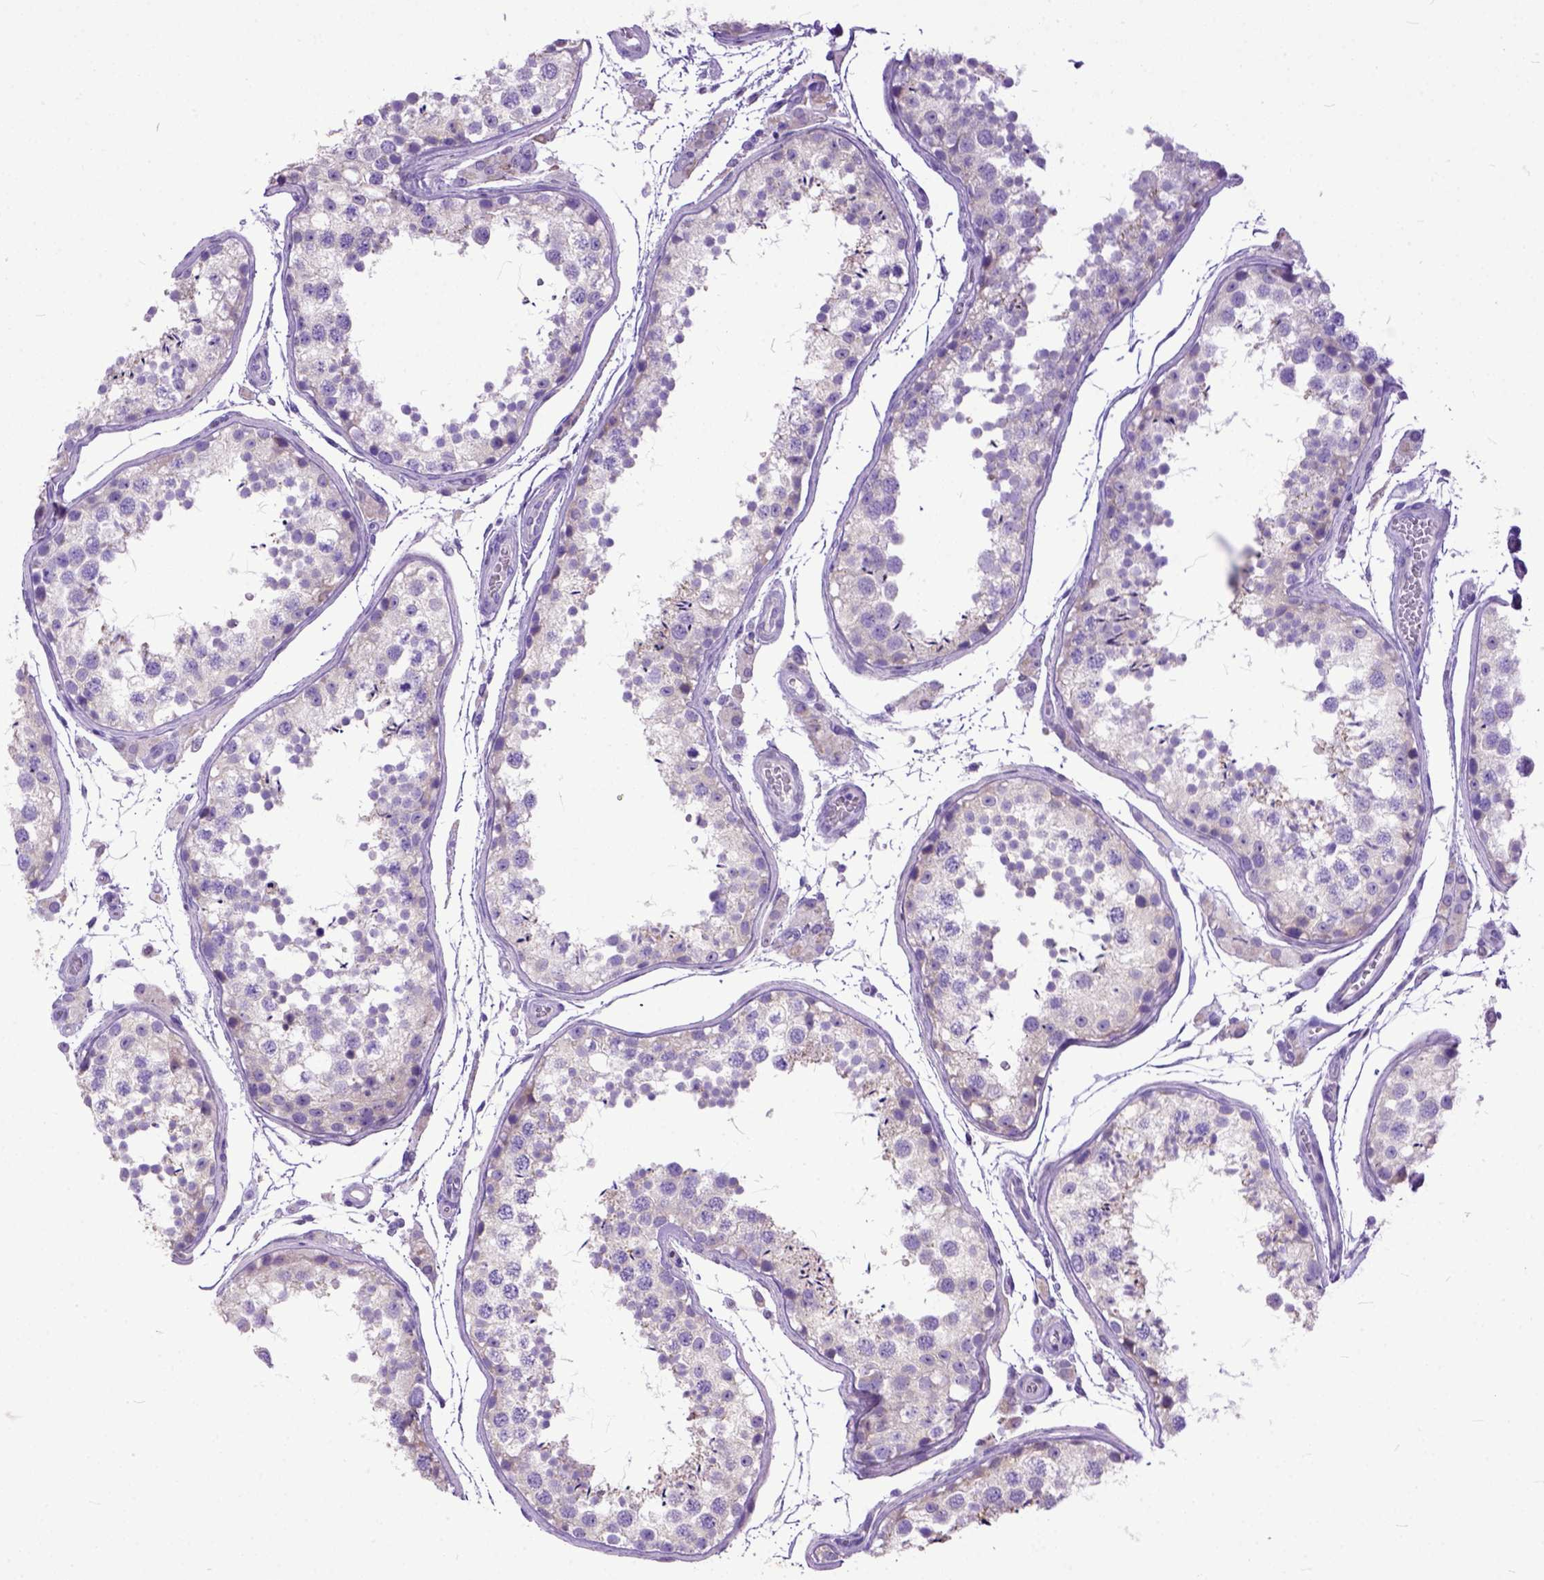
{"staining": {"intensity": "weak", "quantity": "25%-75%", "location": "cytoplasmic/membranous"}, "tissue": "testis", "cell_type": "Cells in seminiferous ducts", "image_type": "normal", "snomed": [{"axis": "morphology", "description": "Normal tissue, NOS"}, {"axis": "topography", "description": "Testis"}], "caption": "This micrograph demonstrates normal testis stained with immunohistochemistry (IHC) to label a protein in brown. The cytoplasmic/membranous of cells in seminiferous ducts show weak positivity for the protein. Nuclei are counter-stained blue.", "gene": "CRB1", "patient": {"sex": "male", "age": 29}}